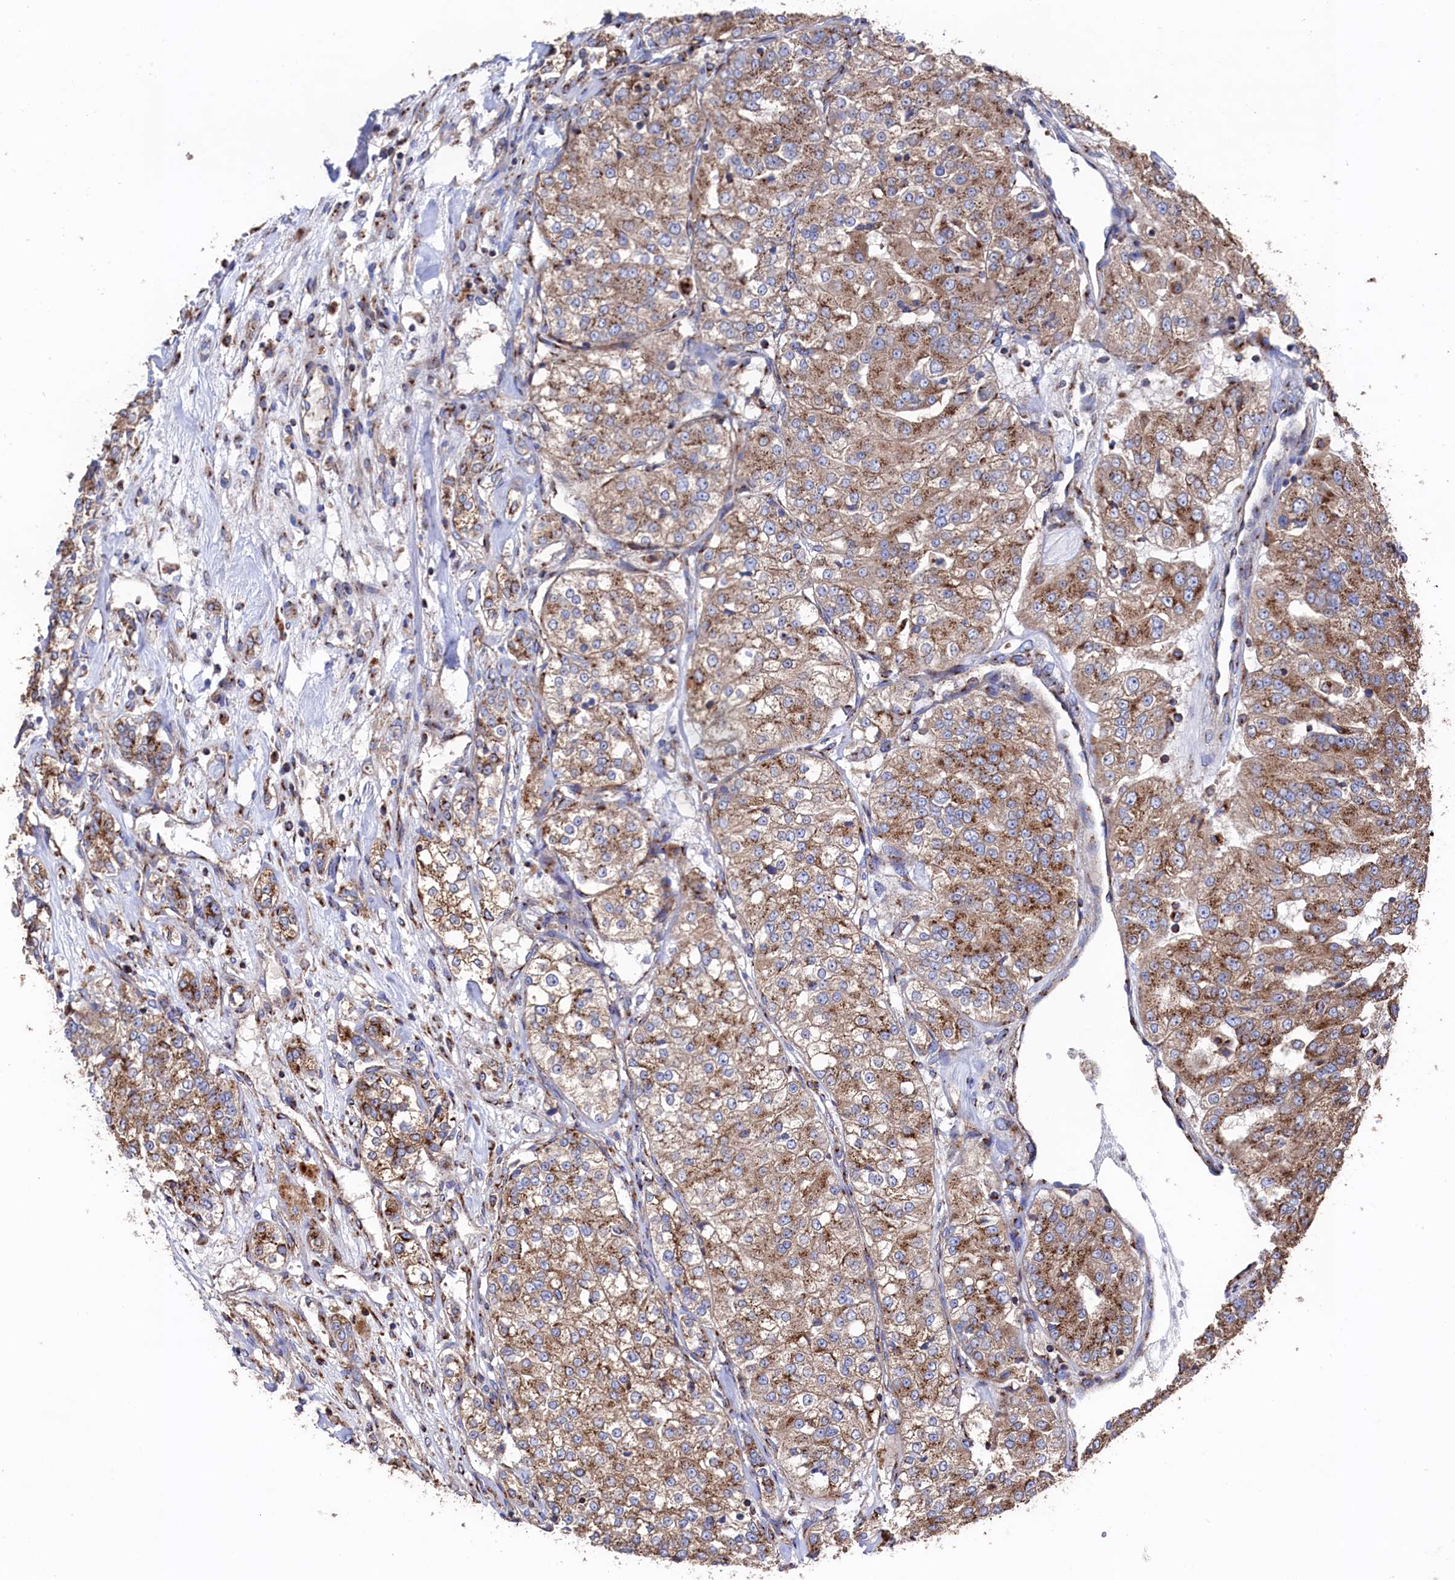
{"staining": {"intensity": "moderate", "quantity": ">75%", "location": "cytoplasmic/membranous"}, "tissue": "renal cancer", "cell_type": "Tumor cells", "image_type": "cancer", "snomed": [{"axis": "morphology", "description": "Adenocarcinoma, NOS"}, {"axis": "topography", "description": "Kidney"}], "caption": "The image exhibits a brown stain indicating the presence of a protein in the cytoplasmic/membranous of tumor cells in adenocarcinoma (renal).", "gene": "PRRC1", "patient": {"sex": "female", "age": 63}}